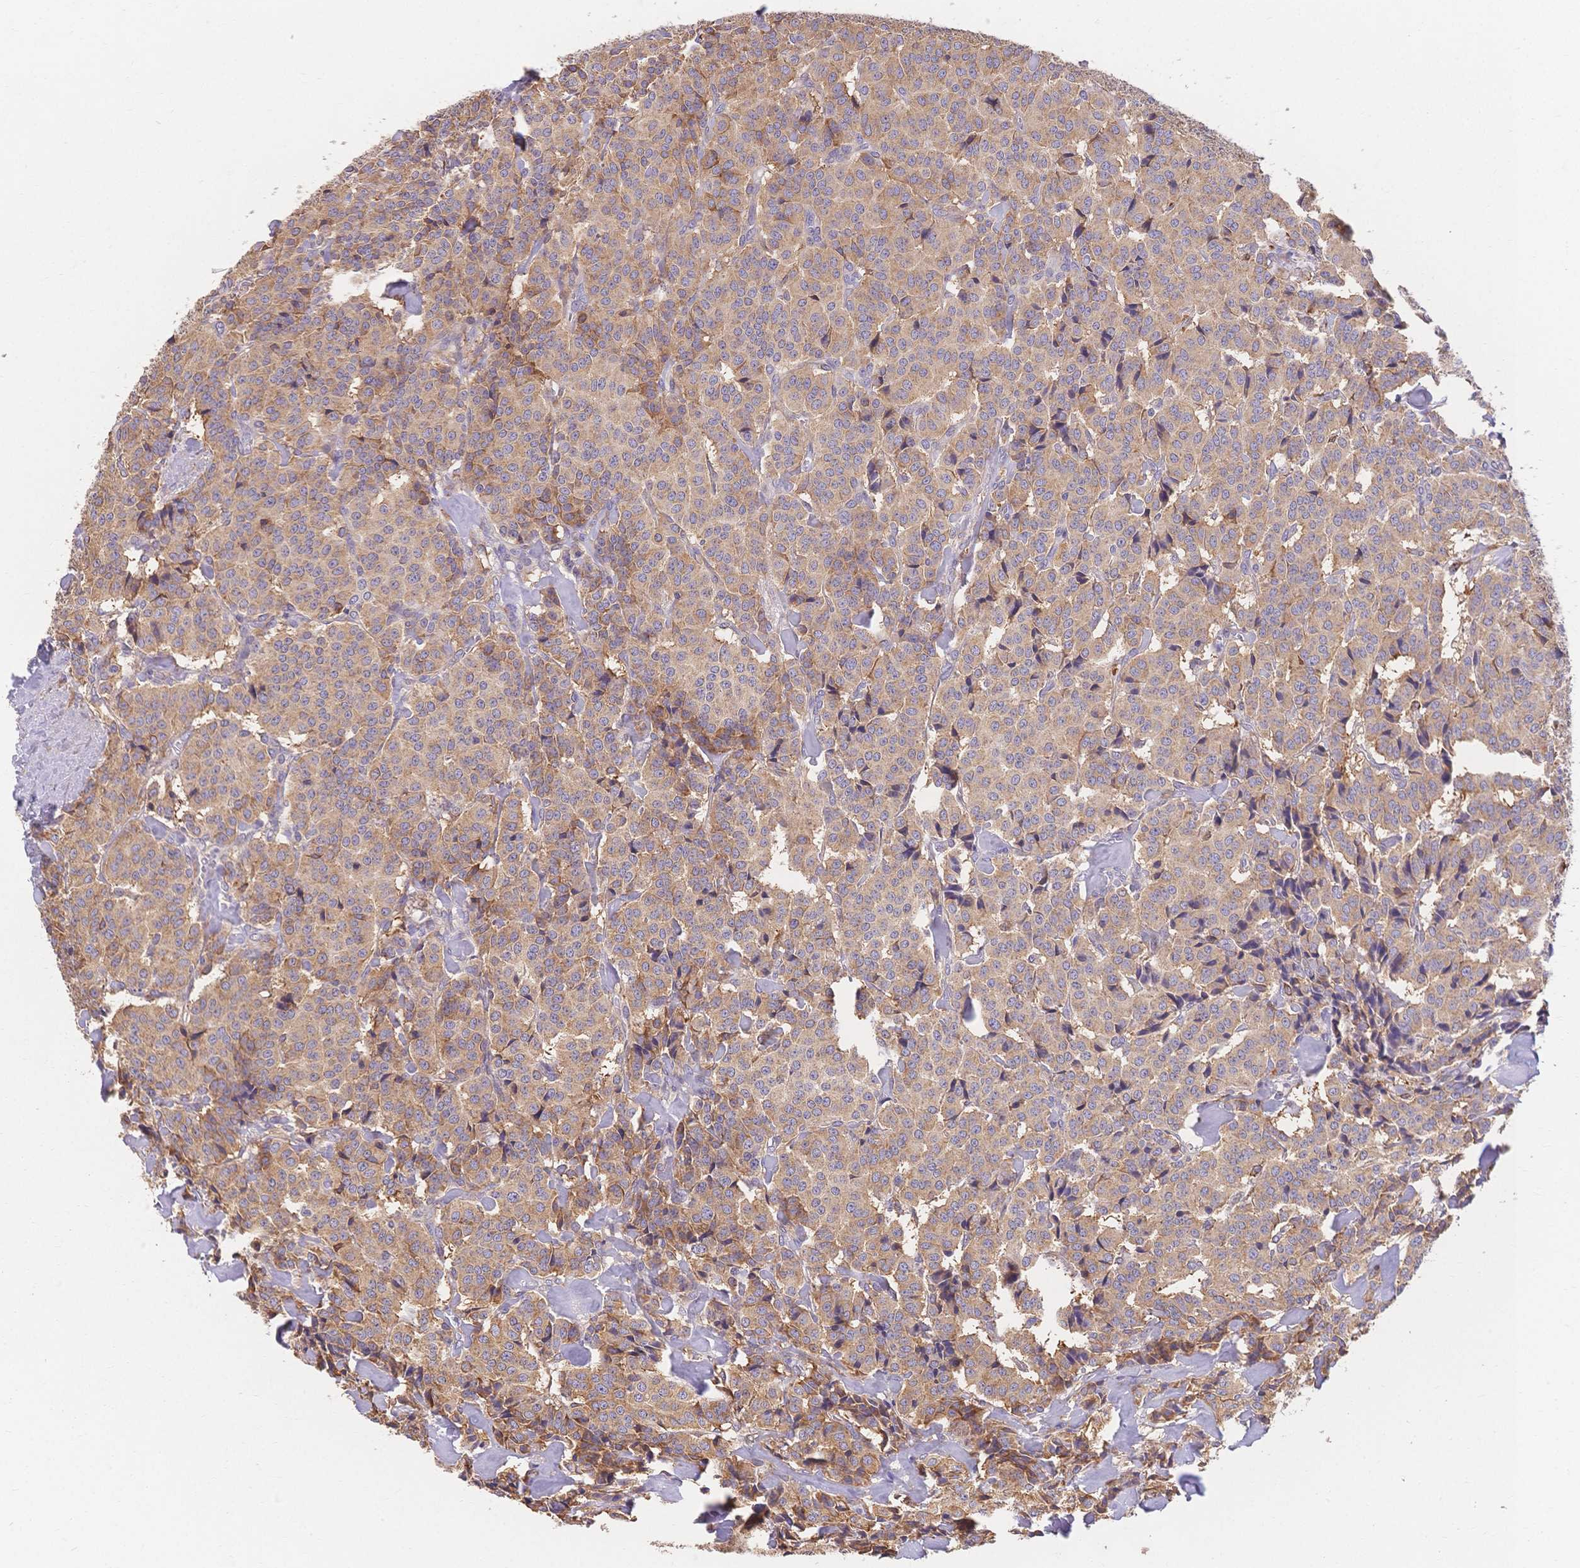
{"staining": {"intensity": "weak", "quantity": ">75%", "location": "cytoplasmic/membranous"}, "tissue": "carcinoid", "cell_type": "Tumor cells", "image_type": "cancer", "snomed": [{"axis": "morphology", "description": "Normal tissue, NOS"}, {"axis": "morphology", "description": "Carcinoid, malignant, NOS"}, {"axis": "topography", "description": "Lung"}], "caption": "Carcinoid stained with a brown dye shows weak cytoplasmic/membranous positive expression in approximately >75% of tumor cells.", "gene": "HS3ST5", "patient": {"sex": "female", "age": 46}}